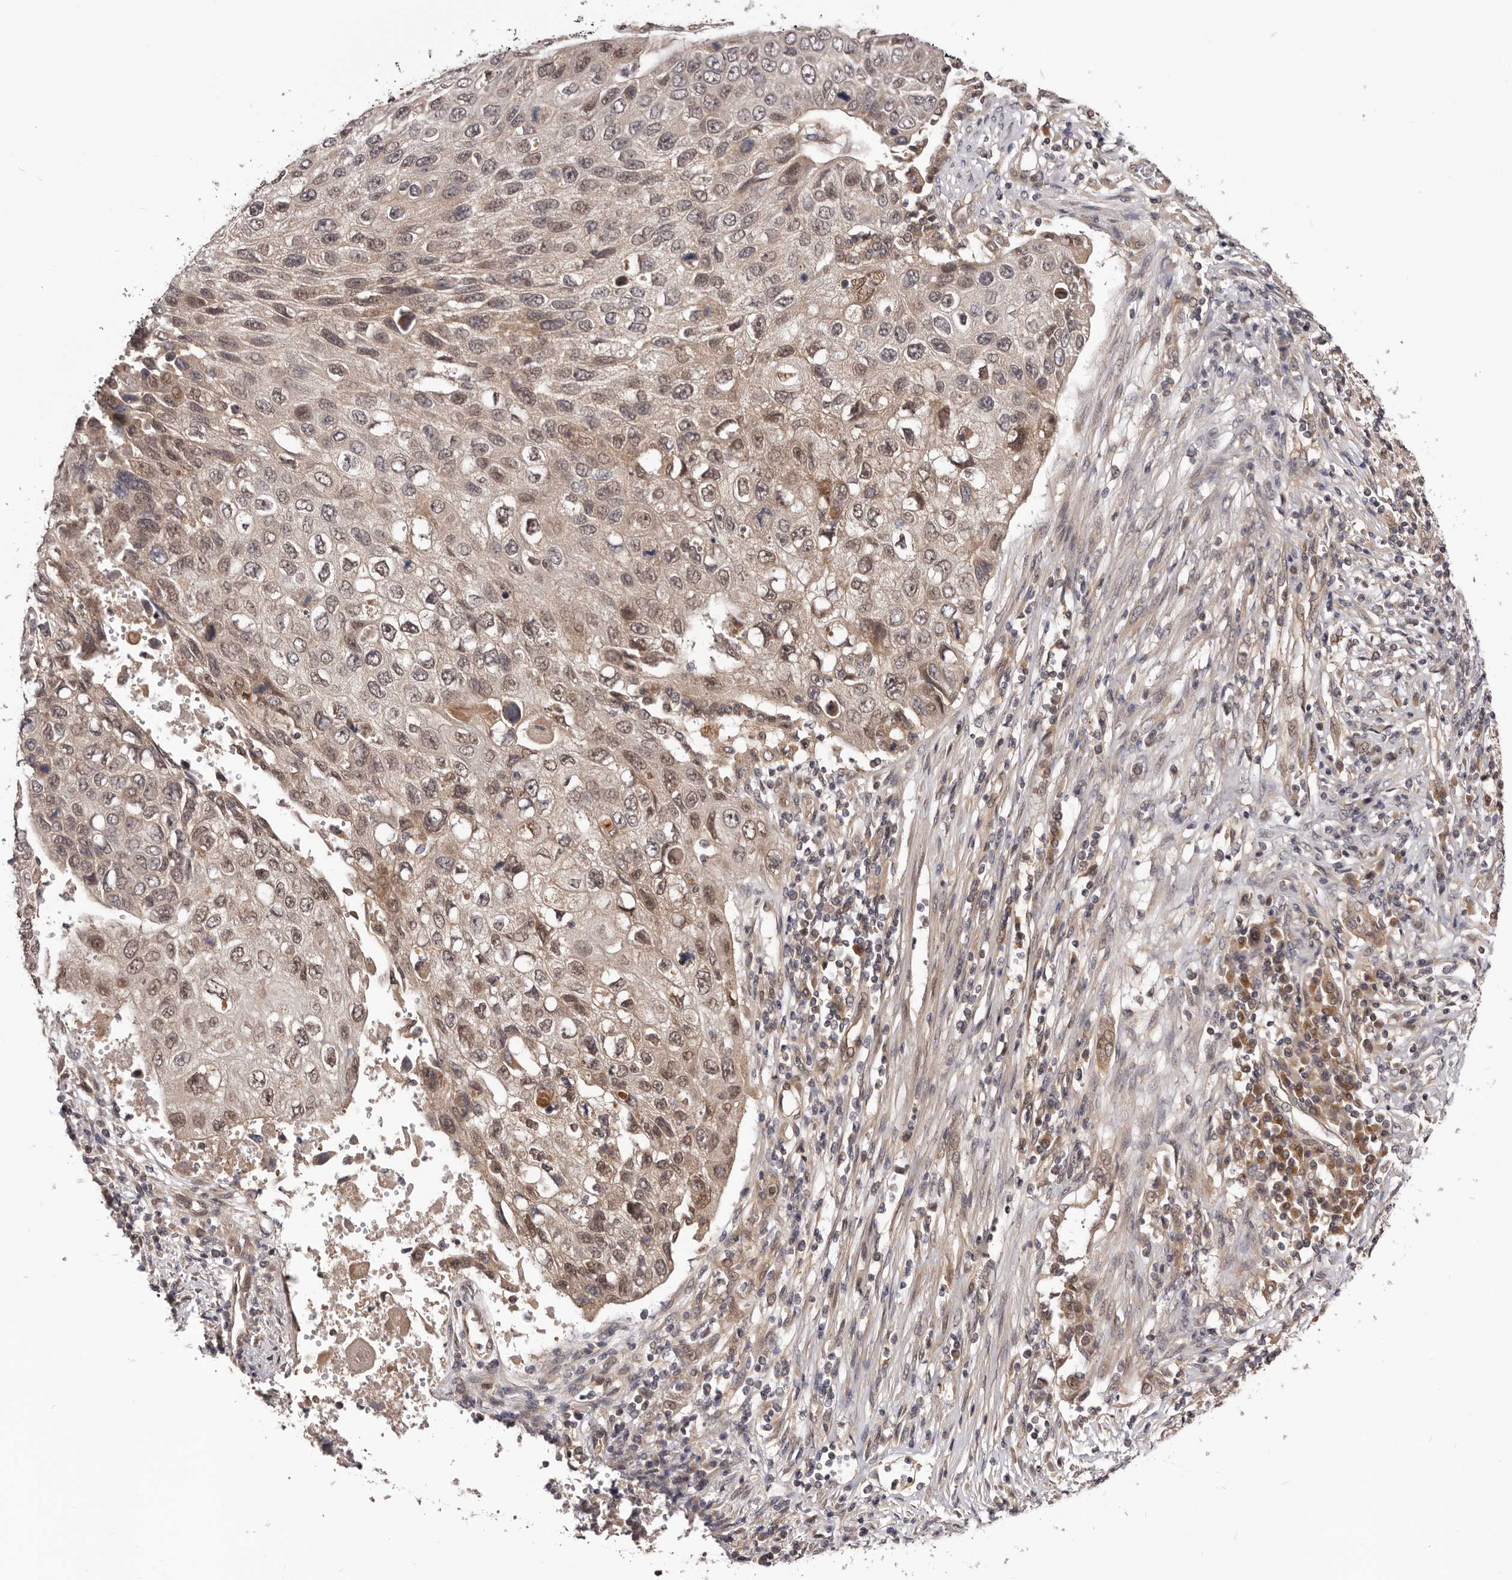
{"staining": {"intensity": "moderate", "quantity": "25%-75%", "location": "cytoplasmic/membranous,nuclear"}, "tissue": "lung cancer", "cell_type": "Tumor cells", "image_type": "cancer", "snomed": [{"axis": "morphology", "description": "Squamous cell carcinoma, NOS"}, {"axis": "topography", "description": "Lung"}], "caption": "Protein staining reveals moderate cytoplasmic/membranous and nuclear positivity in about 25%-75% of tumor cells in lung squamous cell carcinoma. Immunohistochemistry stains the protein in brown and the nuclei are stained blue.", "gene": "MDP1", "patient": {"sex": "male", "age": 61}}